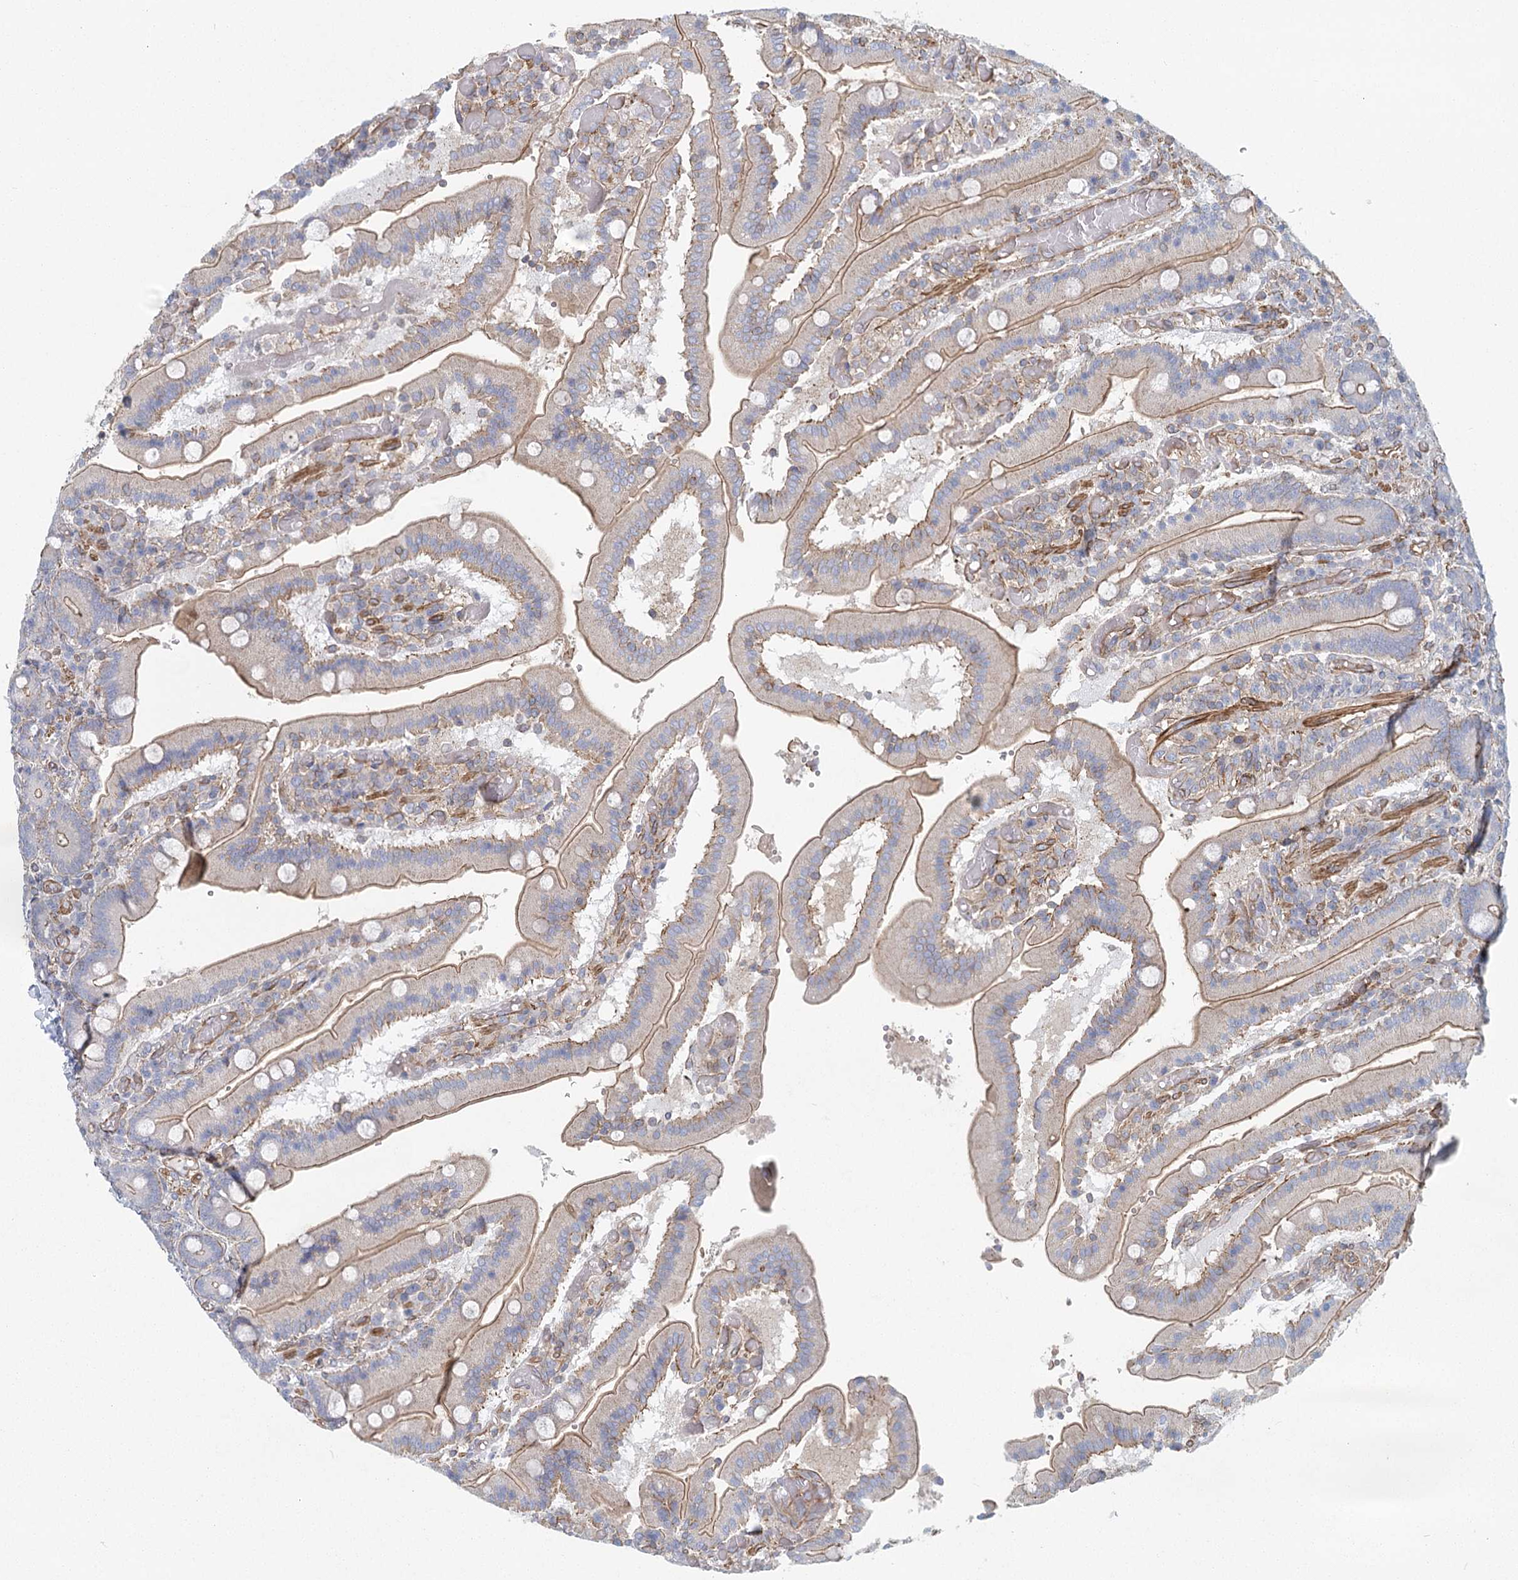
{"staining": {"intensity": "moderate", "quantity": "25%-75%", "location": "cytoplasmic/membranous"}, "tissue": "duodenum", "cell_type": "Glandular cells", "image_type": "normal", "snomed": [{"axis": "morphology", "description": "Normal tissue, NOS"}, {"axis": "topography", "description": "Duodenum"}], "caption": "IHC staining of normal duodenum, which exhibits medium levels of moderate cytoplasmic/membranous staining in about 25%-75% of glandular cells indicating moderate cytoplasmic/membranous protein staining. The staining was performed using DAB (brown) for protein detection and nuclei were counterstained in hematoxylin (blue).", "gene": "IFT46", "patient": {"sex": "female", "age": 62}}